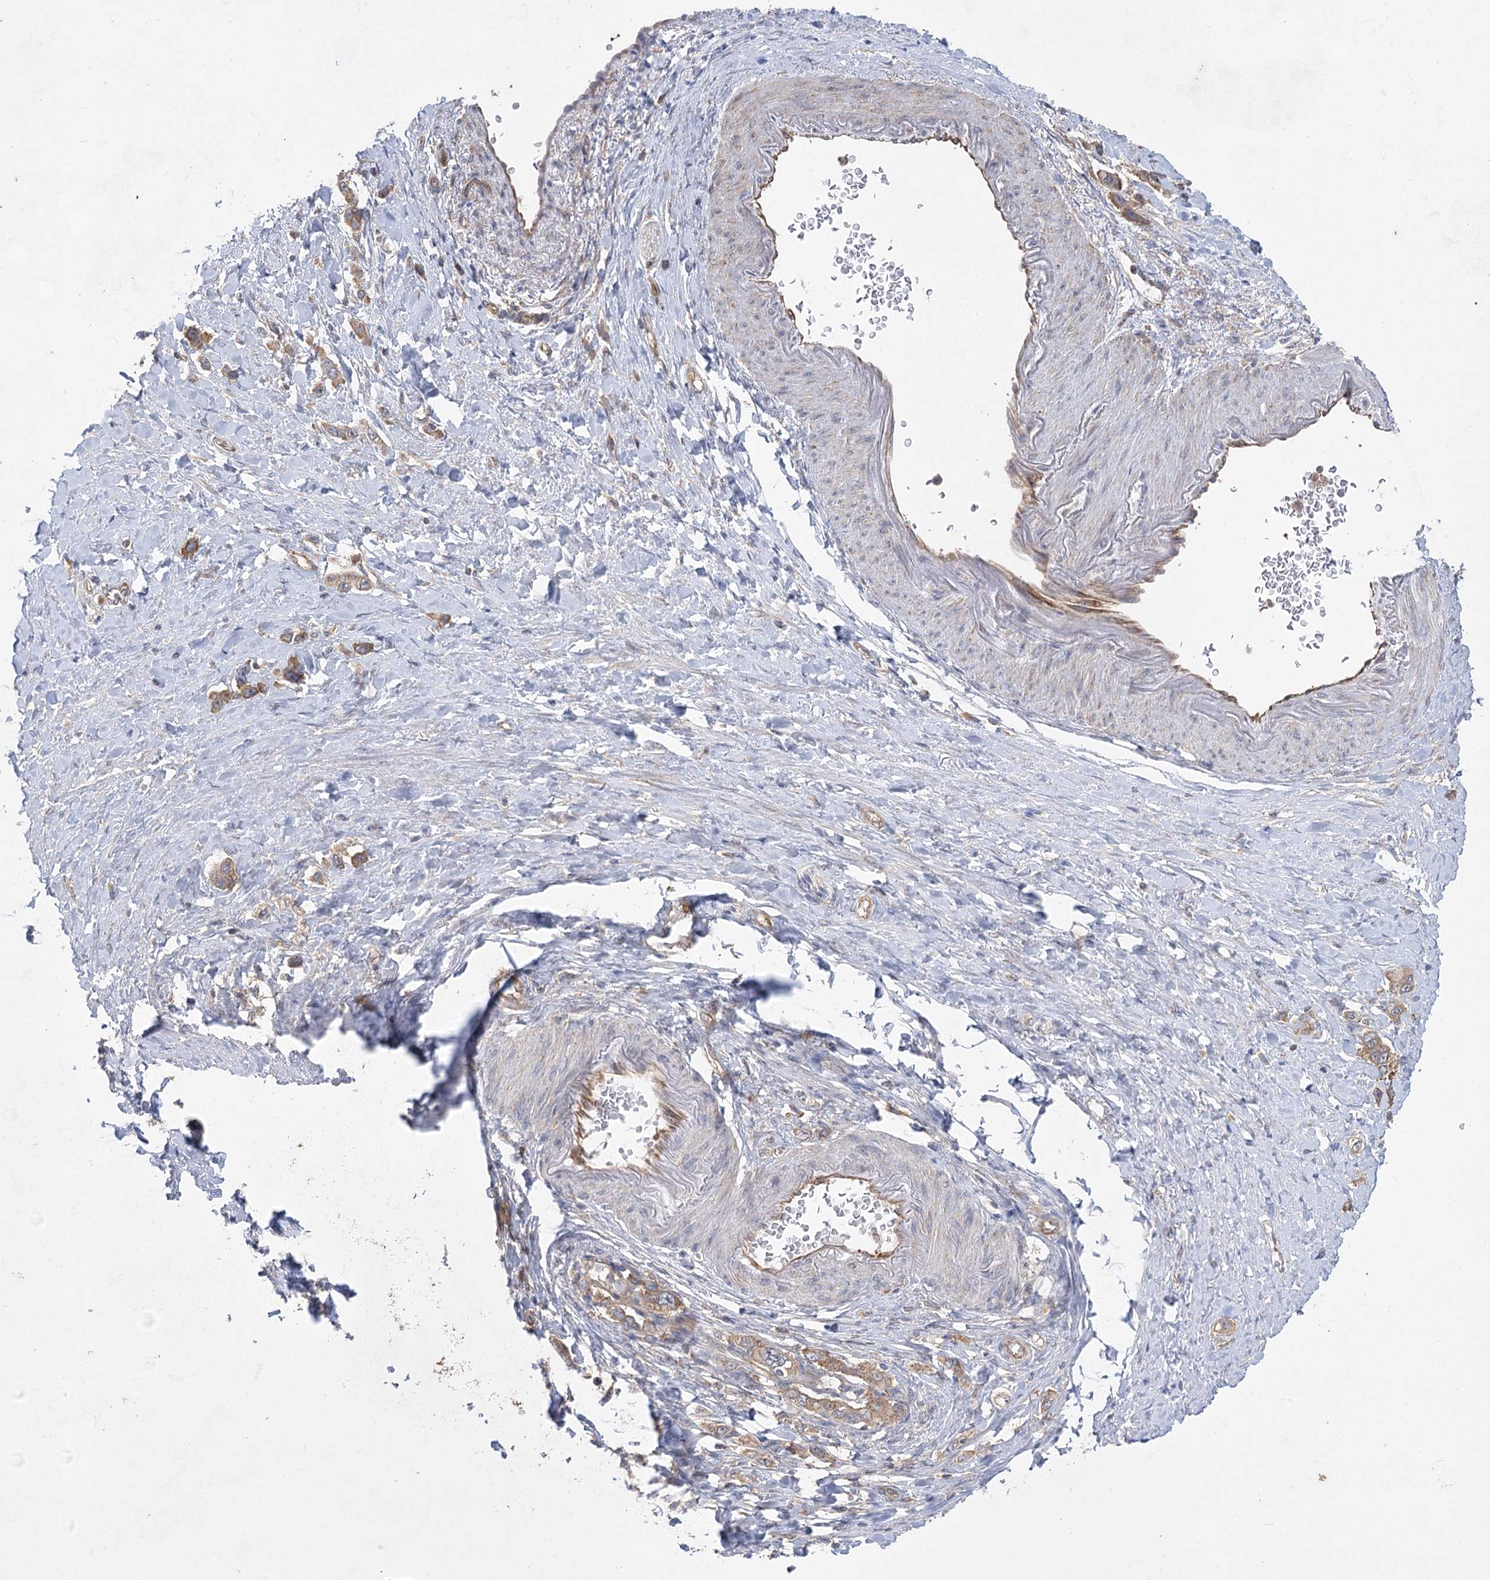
{"staining": {"intensity": "moderate", "quantity": ">75%", "location": "cytoplasmic/membranous"}, "tissue": "stomach cancer", "cell_type": "Tumor cells", "image_type": "cancer", "snomed": [{"axis": "morphology", "description": "Adenocarcinoma, NOS"}, {"axis": "topography", "description": "Stomach"}], "caption": "High-power microscopy captured an IHC photomicrograph of stomach adenocarcinoma, revealing moderate cytoplasmic/membranous expression in about >75% of tumor cells.", "gene": "EIF3A", "patient": {"sex": "female", "age": 65}}